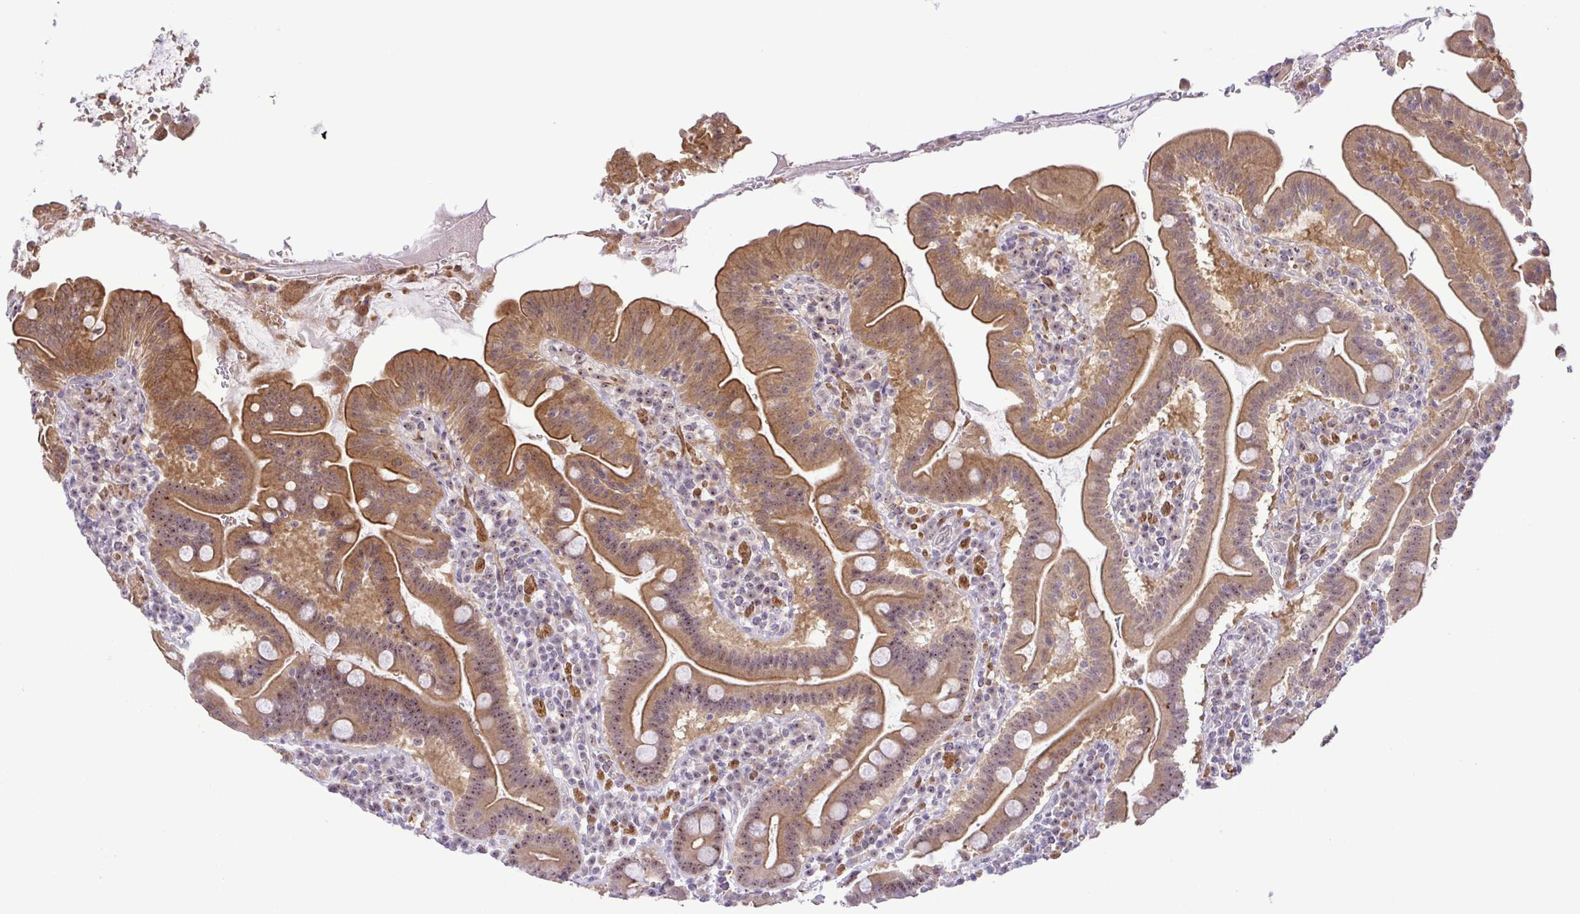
{"staining": {"intensity": "moderate", "quantity": ">75%", "location": "cytoplasmic/membranous,nuclear"}, "tissue": "small intestine", "cell_type": "Glandular cells", "image_type": "normal", "snomed": [{"axis": "morphology", "description": "Normal tissue, NOS"}, {"axis": "topography", "description": "Small intestine"}], "caption": "Small intestine stained with DAB (3,3'-diaminobenzidine) immunohistochemistry displays medium levels of moderate cytoplasmic/membranous,nuclear staining in about >75% of glandular cells.", "gene": "RSL24D1", "patient": {"sex": "male", "age": 26}}